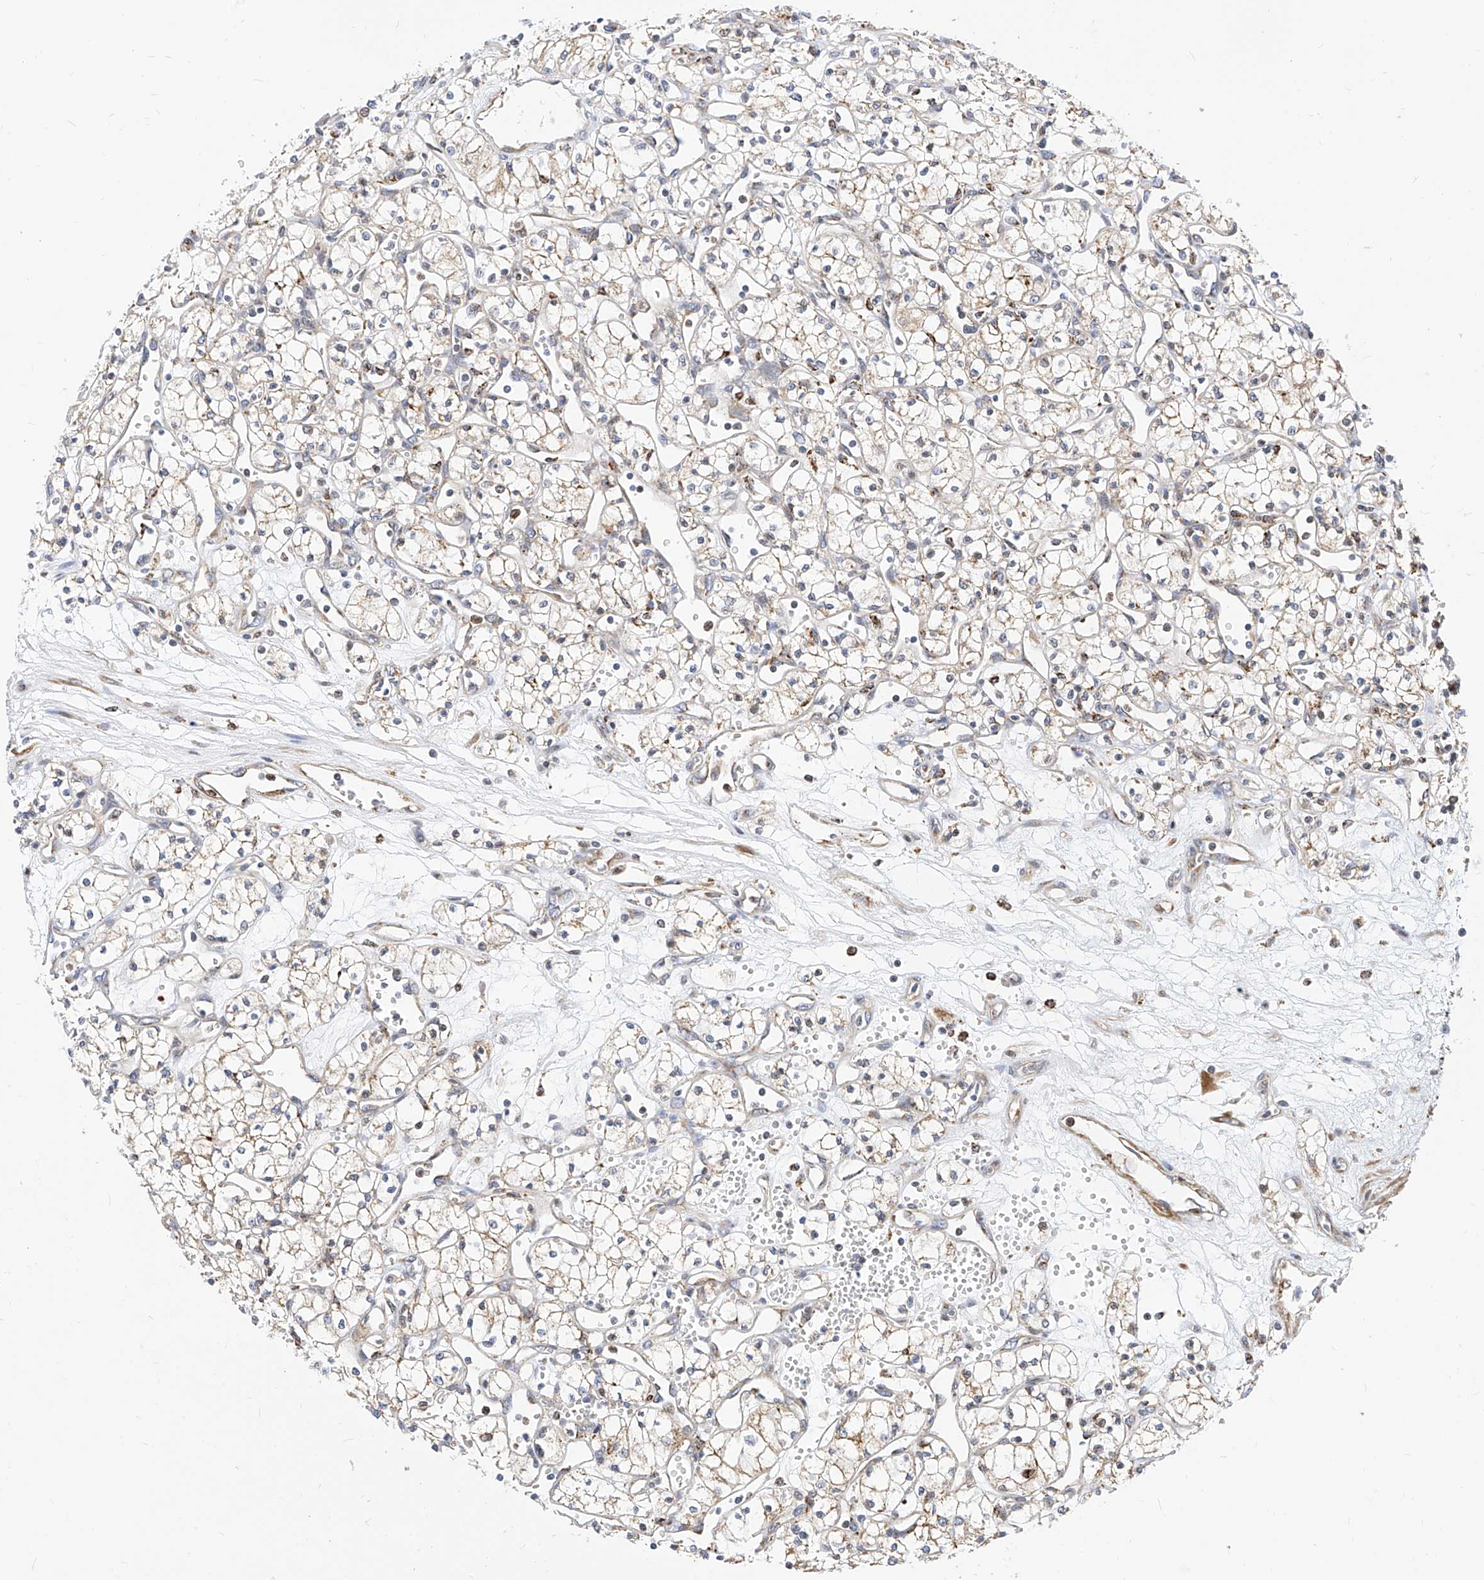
{"staining": {"intensity": "weak", "quantity": "25%-75%", "location": "cytoplasmic/membranous"}, "tissue": "renal cancer", "cell_type": "Tumor cells", "image_type": "cancer", "snomed": [{"axis": "morphology", "description": "Adenocarcinoma, NOS"}, {"axis": "topography", "description": "Kidney"}], "caption": "Immunohistochemical staining of renal adenocarcinoma reveals low levels of weak cytoplasmic/membranous protein expression in approximately 25%-75% of tumor cells.", "gene": "TTLL8", "patient": {"sex": "male", "age": 59}}